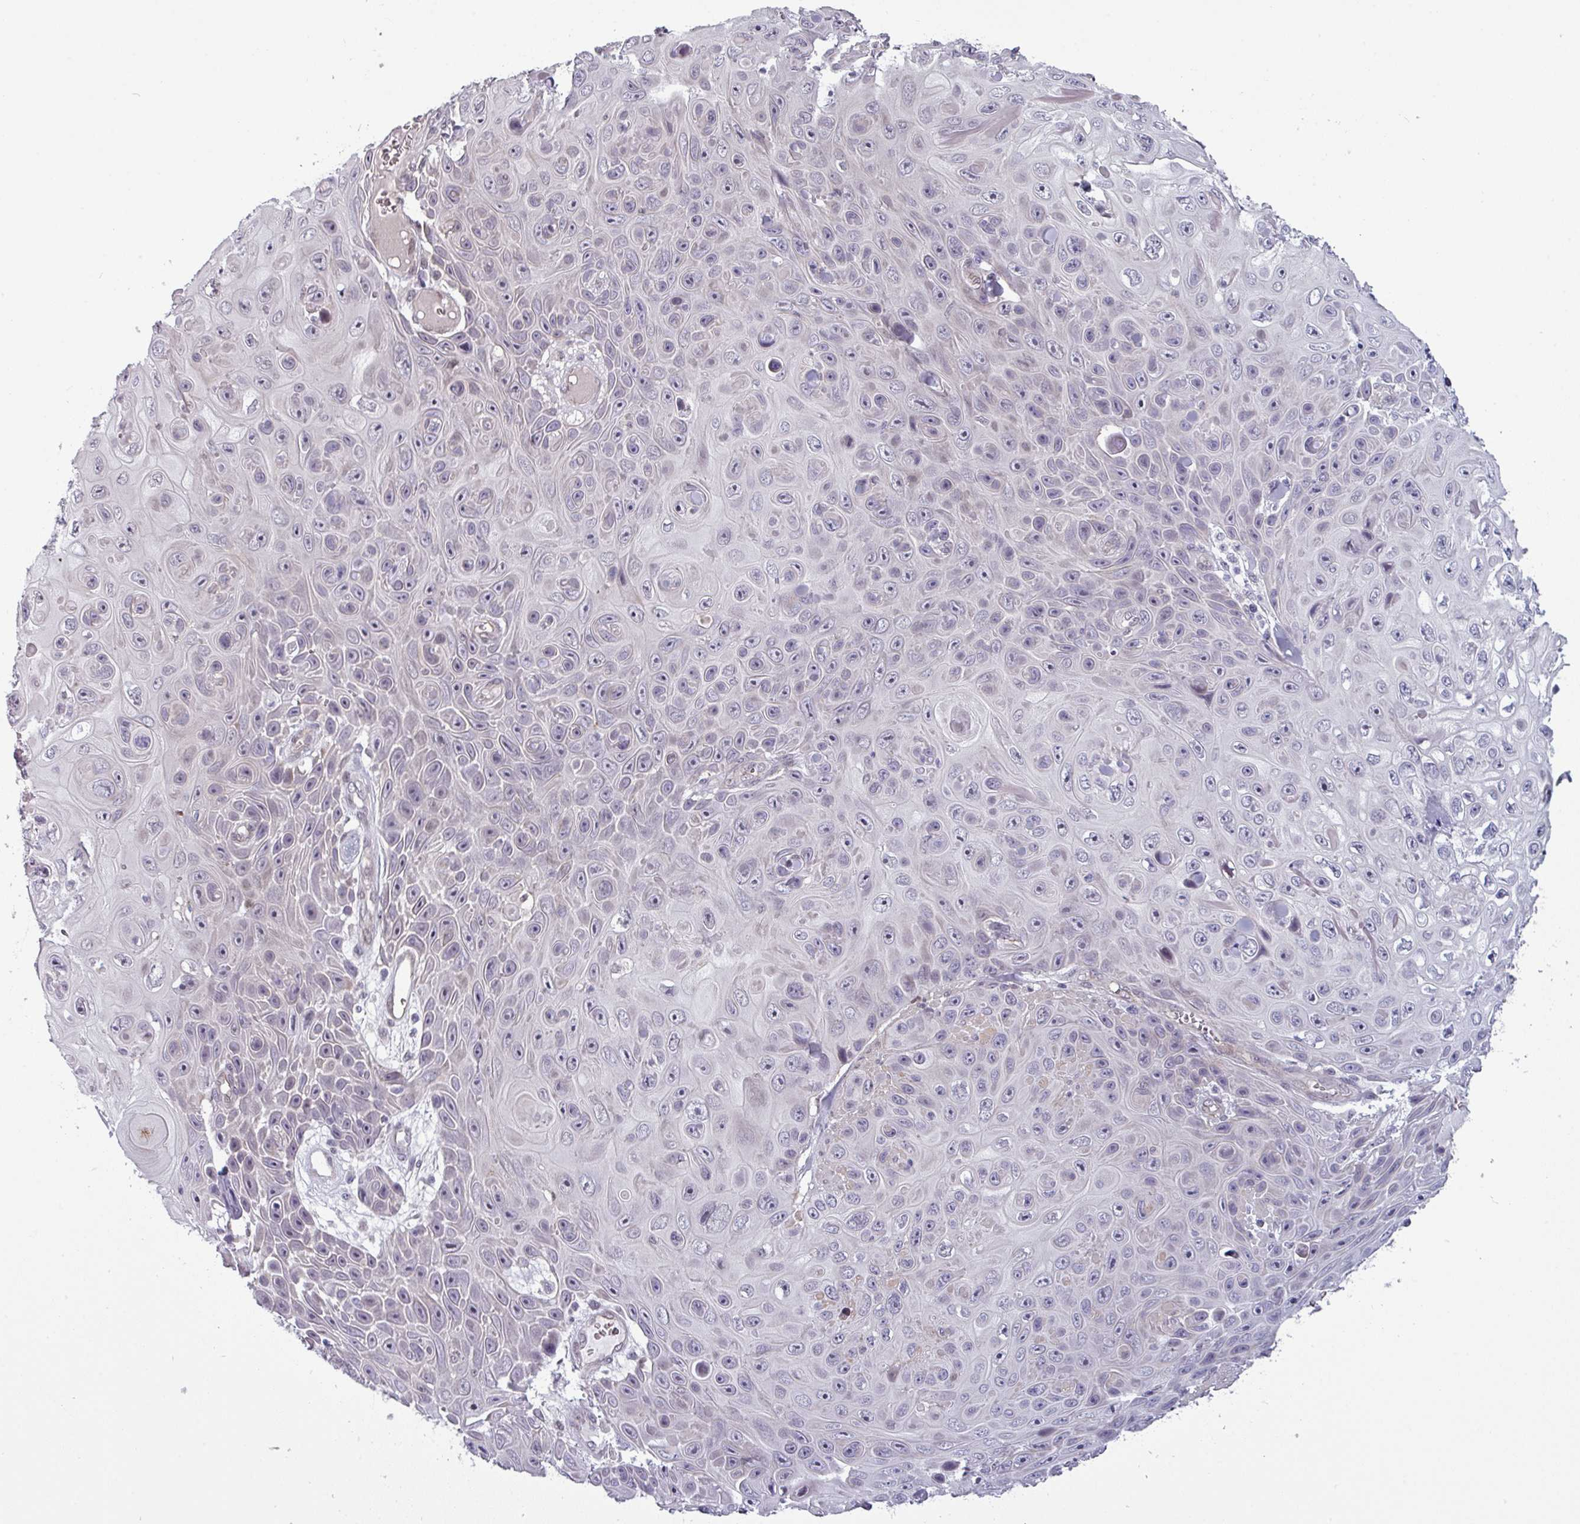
{"staining": {"intensity": "negative", "quantity": "none", "location": "none"}, "tissue": "skin cancer", "cell_type": "Tumor cells", "image_type": "cancer", "snomed": [{"axis": "morphology", "description": "Squamous cell carcinoma, NOS"}, {"axis": "topography", "description": "Skin"}], "caption": "Tumor cells are negative for brown protein staining in skin cancer.", "gene": "PRAMEF12", "patient": {"sex": "male", "age": 82}}